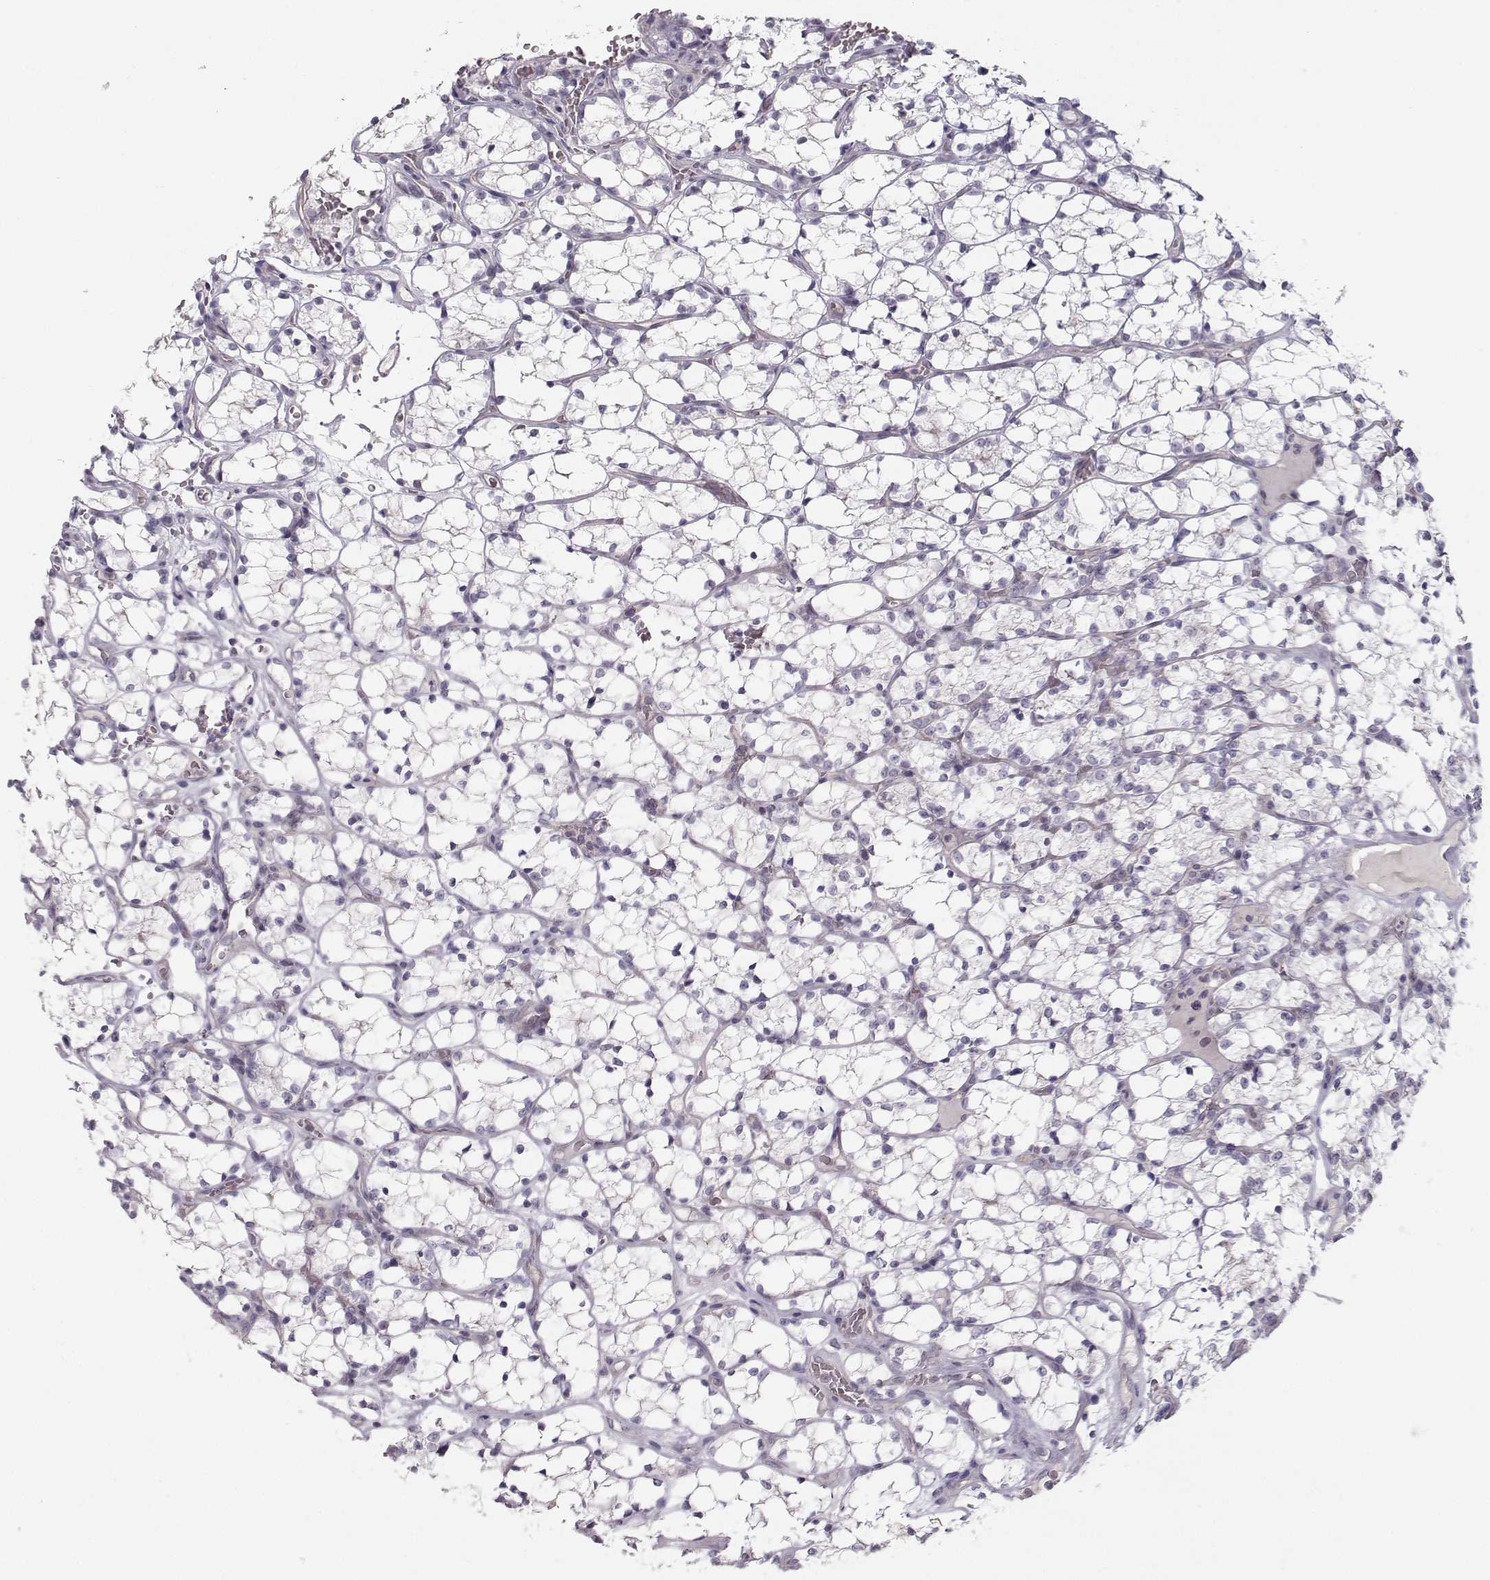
{"staining": {"intensity": "negative", "quantity": "none", "location": "none"}, "tissue": "renal cancer", "cell_type": "Tumor cells", "image_type": "cancer", "snomed": [{"axis": "morphology", "description": "Adenocarcinoma, NOS"}, {"axis": "topography", "description": "Kidney"}], "caption": "Renal adenocarcinoma stained for a protein using immunohistochemistry exhibits no positivity tumor cells.", "gene": "MAST1", "patient": {"sex": "female", "age": 69}}